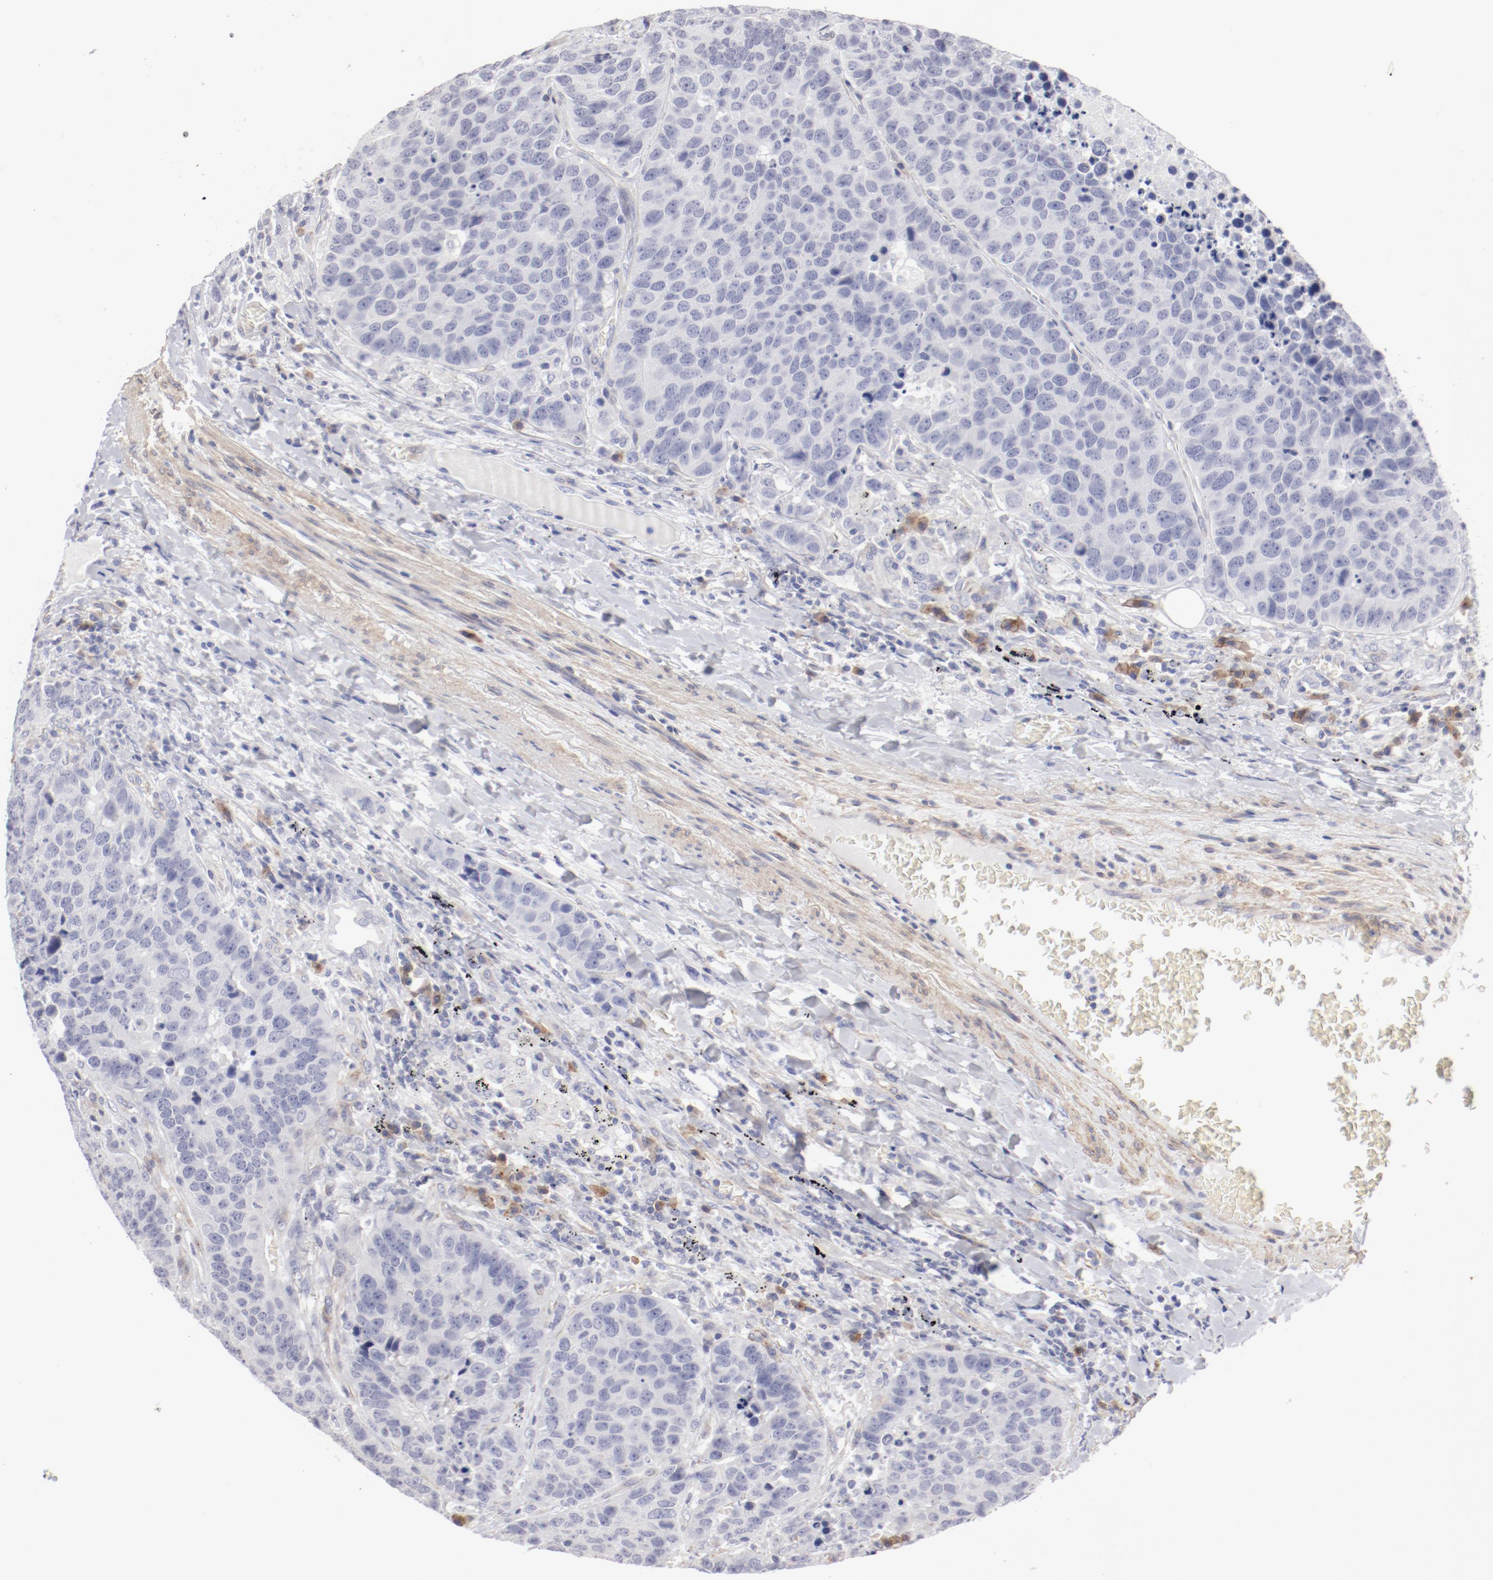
{"staining": {"intensity": "negative", "quantity": "none", "location": "none"}, "tissue": "carcinoid", "cell_type": "Tumor cells", "image_type": "cancer", "snomed": [{"axis": "morphology", "description": "Carcinoid, malignant, NOS"}, {"axis": "topography", "description": "Lung"}], "caption": "This is an immunohistochemistry photomicrograph of malignant carcinoid. There is no positivity in tumor cells.", "gene": "LAX1", "patient": {"sex": "male", "age": 60}}